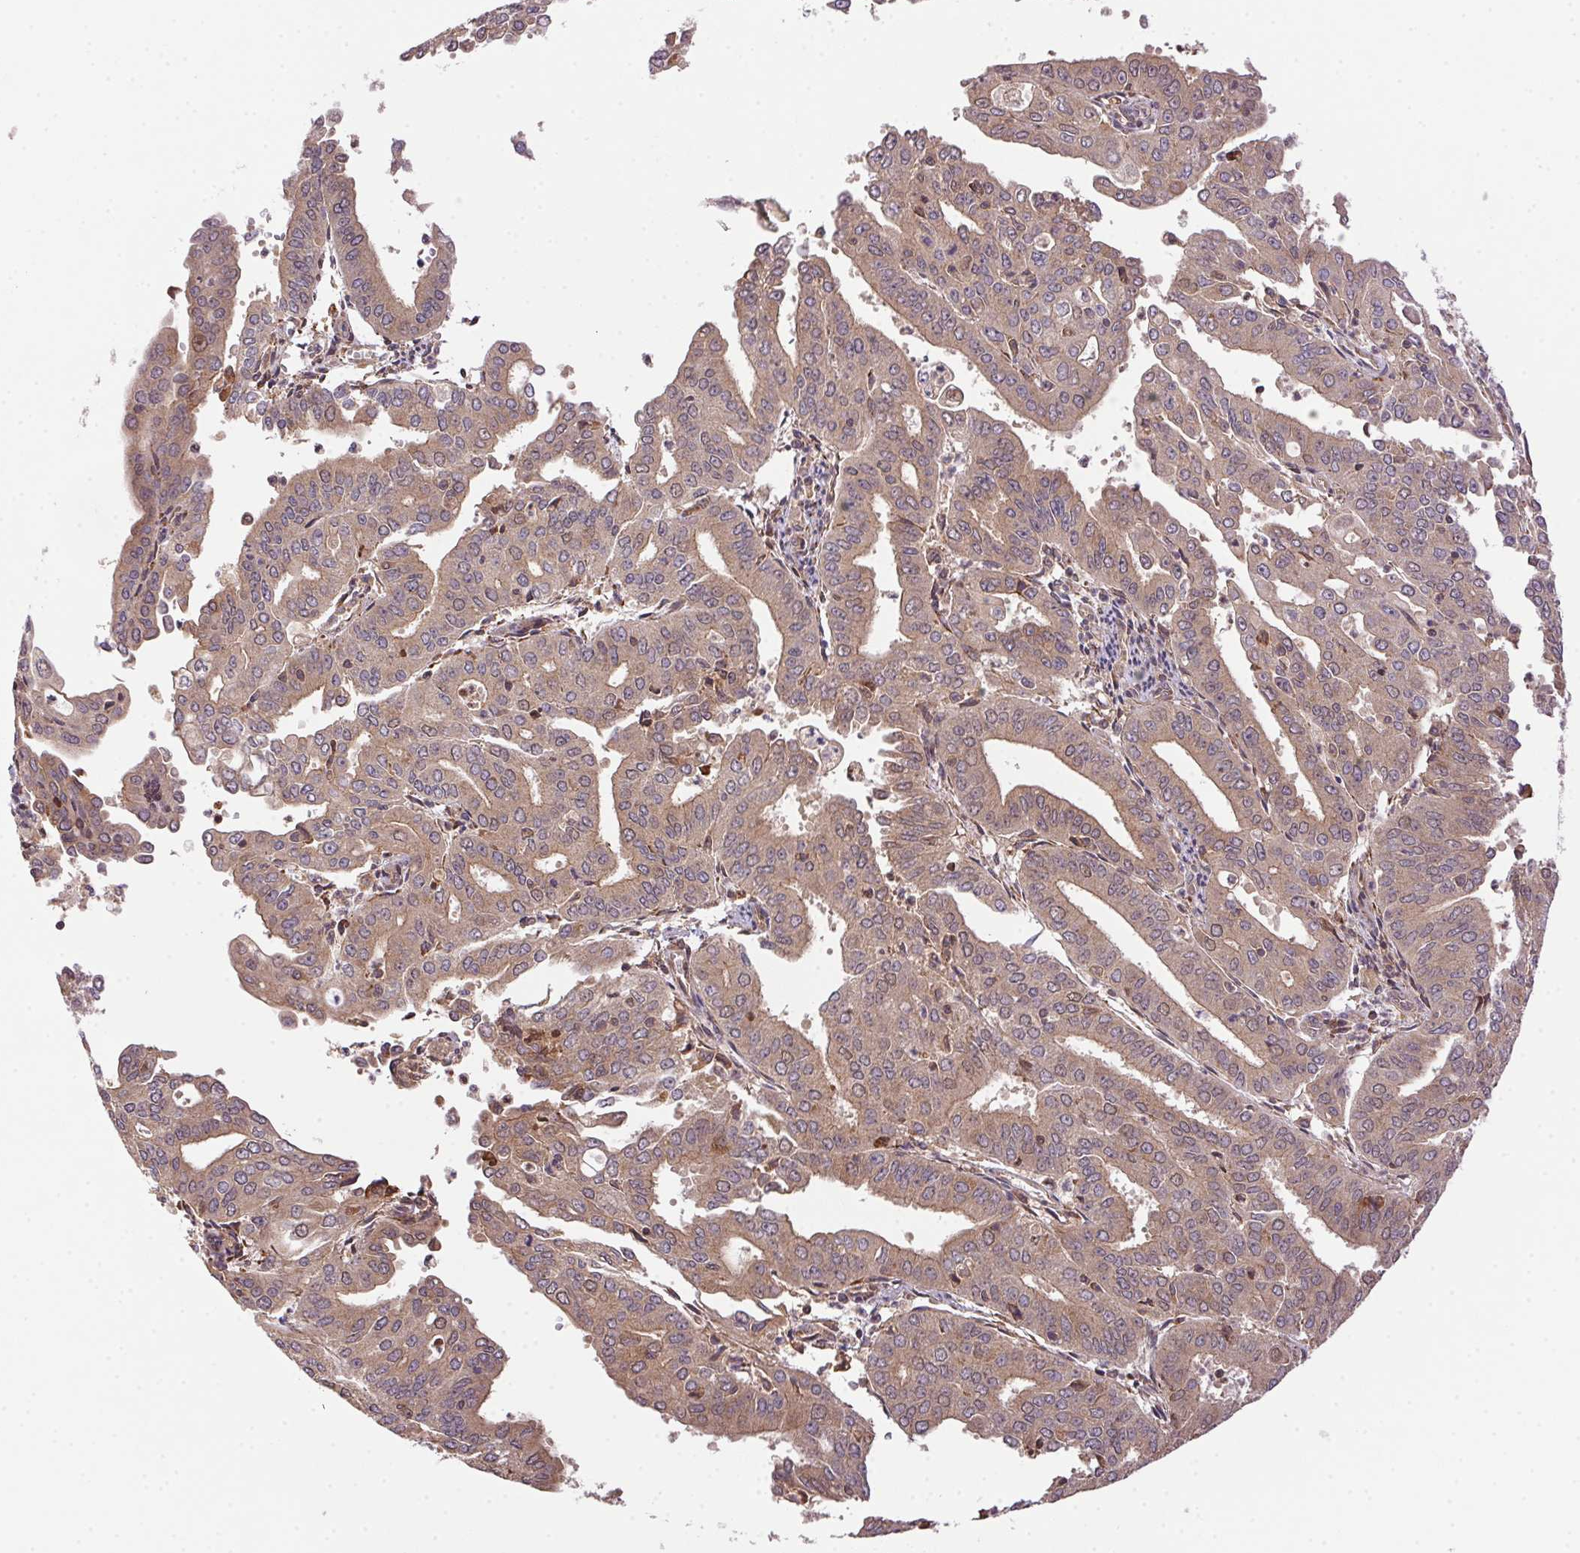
{"staining": {"intensity": "weak", "quantity": ">75%", "location": "cytoplasmic/membranous"}, "tissue": "cervical cancer", "cell_type": "Tumor cells", "image_type": "cancer", "snomed": [{"axis": "morphology", "description": "Adenocarcinoma, NOS"}, {"axis": "topography", "description": "Cervix"}], "caption": "Immunohistochemical staining of cervical cancer displays weak cytoplasmic/membranous protein staining in about >75% of tumor cells.", "gene": "MEX3D", "patient": {"sex": "female", "age": 56}}